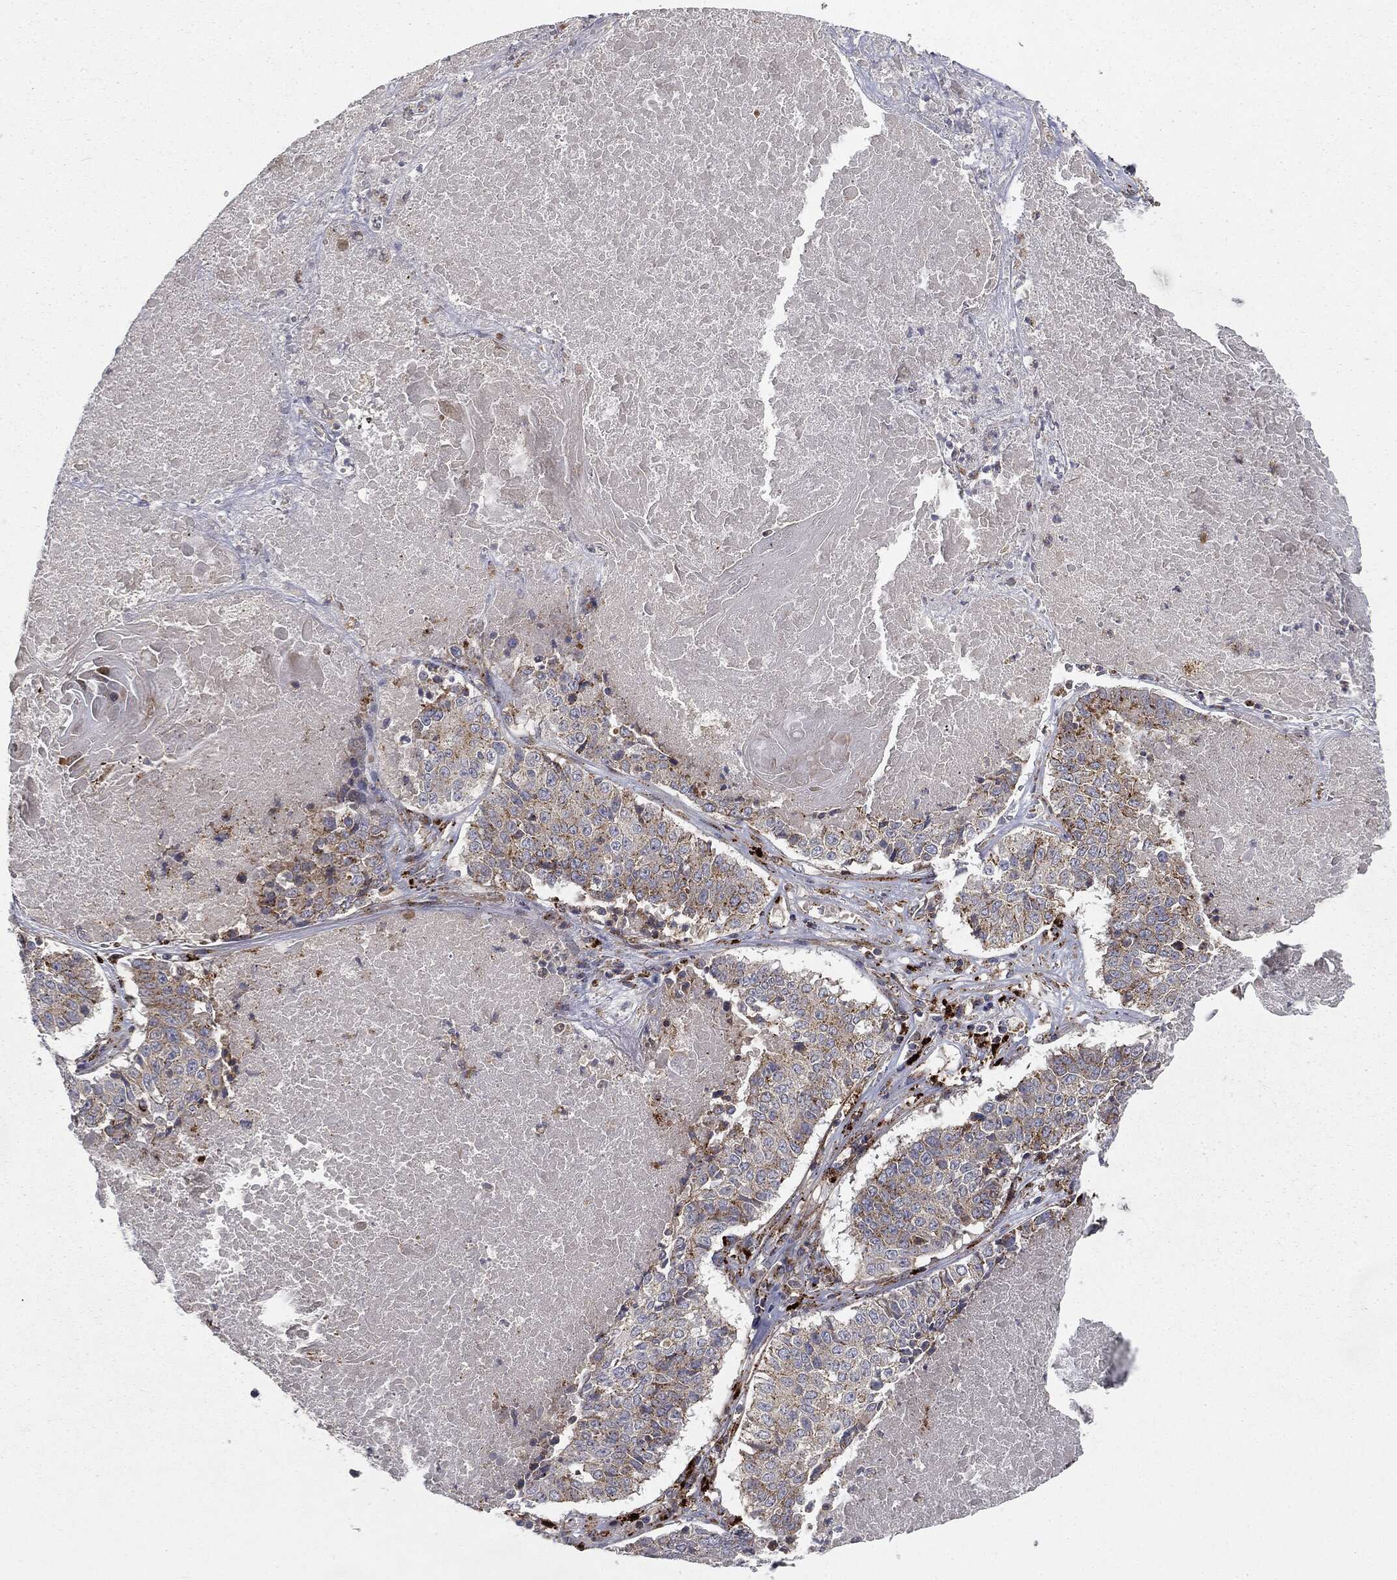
{"staining": {"intensity": "moderate", "quantity": "<25%", "location": "cytoplasmic/membranous"}, "tissue": "lung cancer", "cell_type": "Tumor cells", "image_type": "cancer", "snomed": [{"axis": "morphology", "description": "Squamous cell carcinoma, NOS"}, {"axis": "topography", "description": "Lung"}], "caption": "High-magnification brightfield microscopy of lung cancer stained with DAB (3,3'-diaminobenzidine) (brown) and counterstained with hematoxylin (blue). tumor cells exhibit moderate cytoplasmic/membranous expression is seen in about<25% of cells. Ihc stains the protein in brown and the nuclei are stained blue.", "gene": "CTSA", "patient": {"sex": "male", "age": 64}}